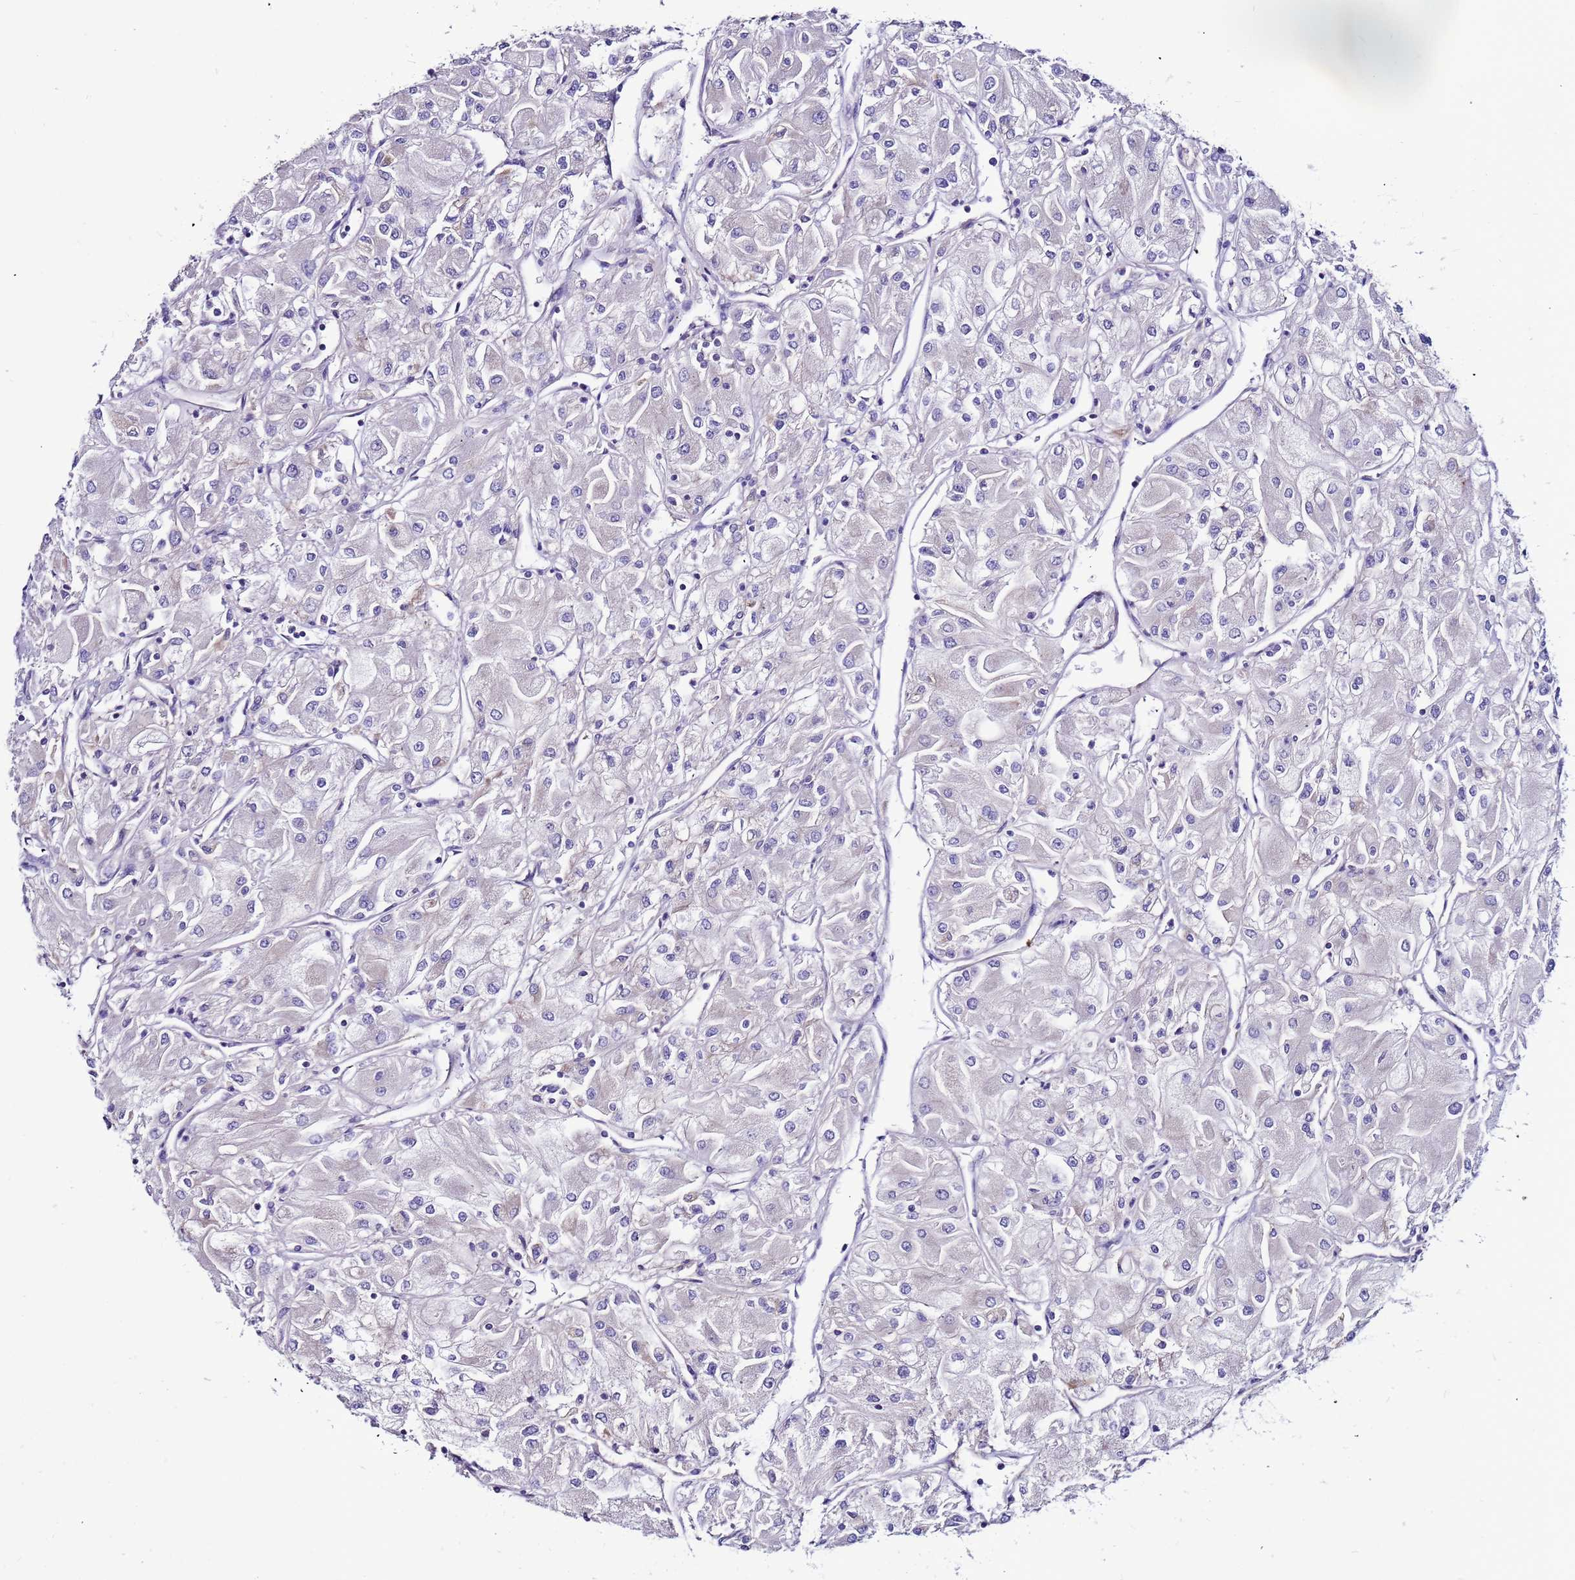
{"staining": {"intensity": "weak", "quantity": "<25%", "location": "cytoplasmic/membranous"}, "tissue": "renal cancer", "cell_type": "Tumor cells", "image_type": "cancer", "snomed": [{"axis": "morphology", "description": "Adenocarcinoma, NOS"}, {"axis": "topography", "description": "Kidney"}], "caption": "The micrograph reveals no staining of tumor cells in renal cancer (adenocarcinoma).", "gene": "SLC44A3", "patient": {"sex": "male", "age": 80}}